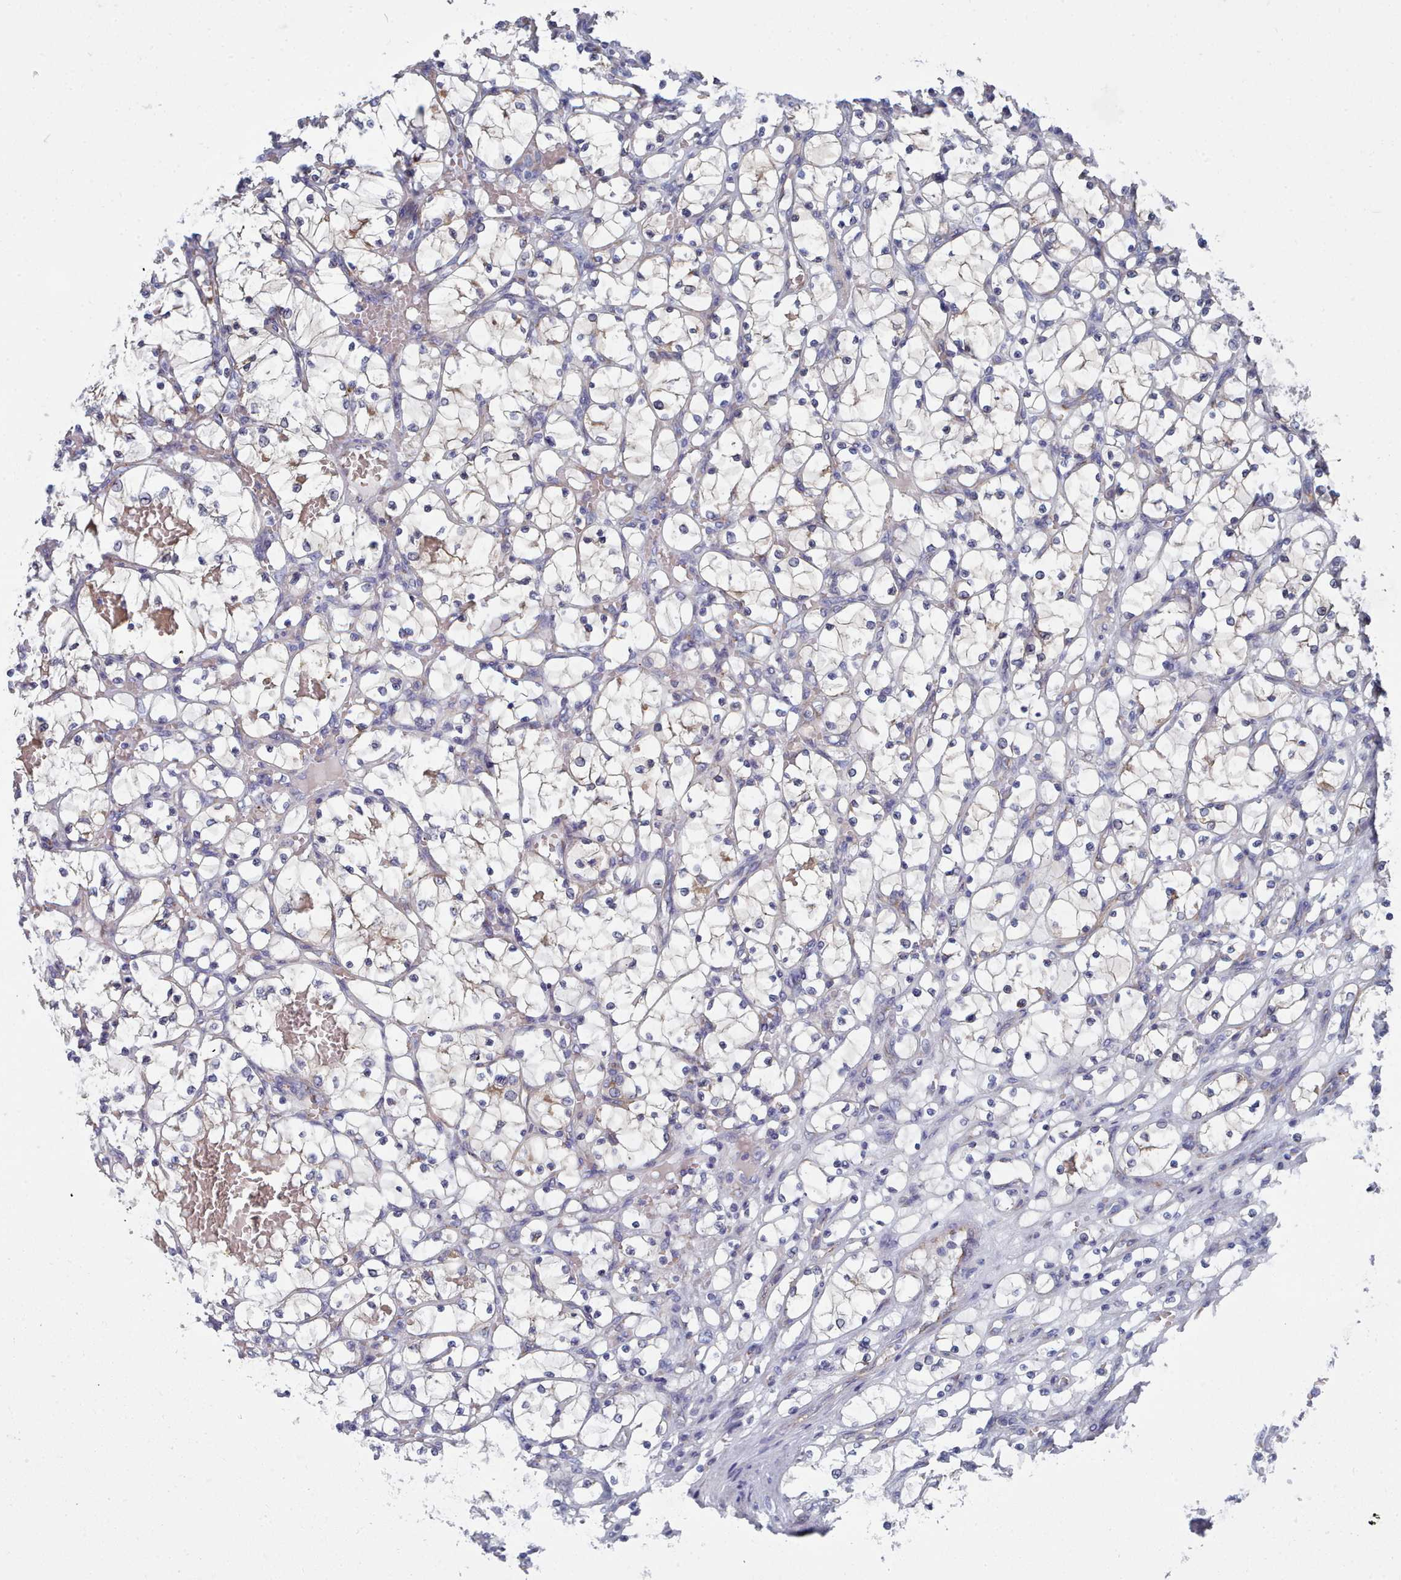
{"staining": {"intensity": "negative", "quantity": "none", "location": "none"}, "tissue": "renal cancer", "cell_type": "Tumor cells", "image_type": "cancer", "snomed": [{"axis": "morphology", "description": "Adenocarcinoma, NOS"}, {"axis": "topography", "description": "Kidney"}], "caption": "IHC image of renal cancer stained for a protein (brown), which reveals no staining in tumor cells. (DAB (3,3'-diaminobenzidine) immunohistochemistry (IHC), high magnification).", "gene": "PDE4C", "patient": {"sex": "female", "age": 69}}